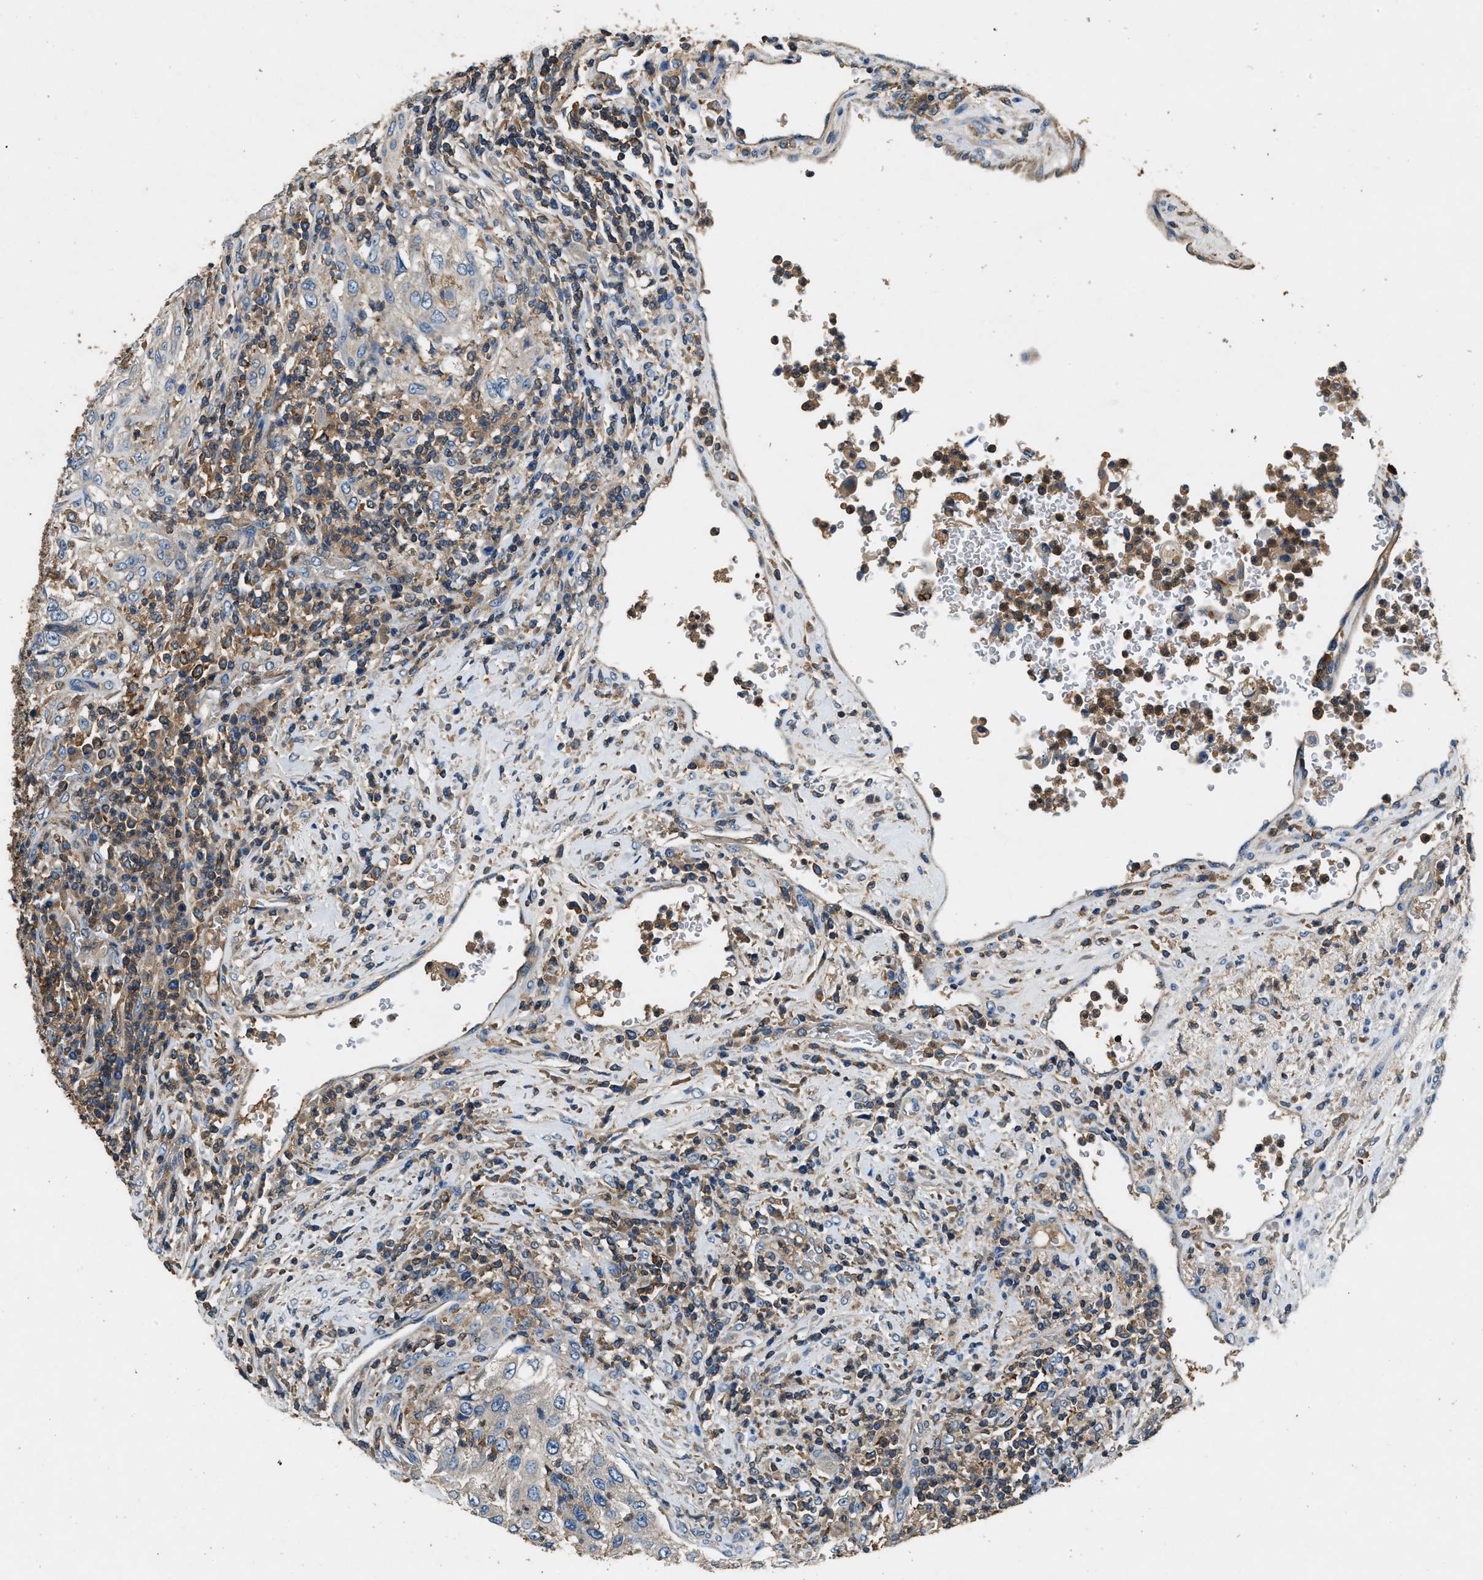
{"staining": {"intensity": "negative", "quantity": "none", "location": "none"}, "tissue": "urothelial cancer", "cell_type": "Tumor cells", "image_type": "cancer", "snomed": [{"axis": "morphology", "description": "Urothelial carcinoma, High grade"}, {"axis": "topography", "description": "Urinary bladder"}], "caption": "Immunohistochemistry image of neoplastic tissue: human urothelial cancer stained with DAB exhibits no significant protein staining in tumor cells.", "gene": "BLOC1S1", "patient": {"sex": "female", "age": 60}}